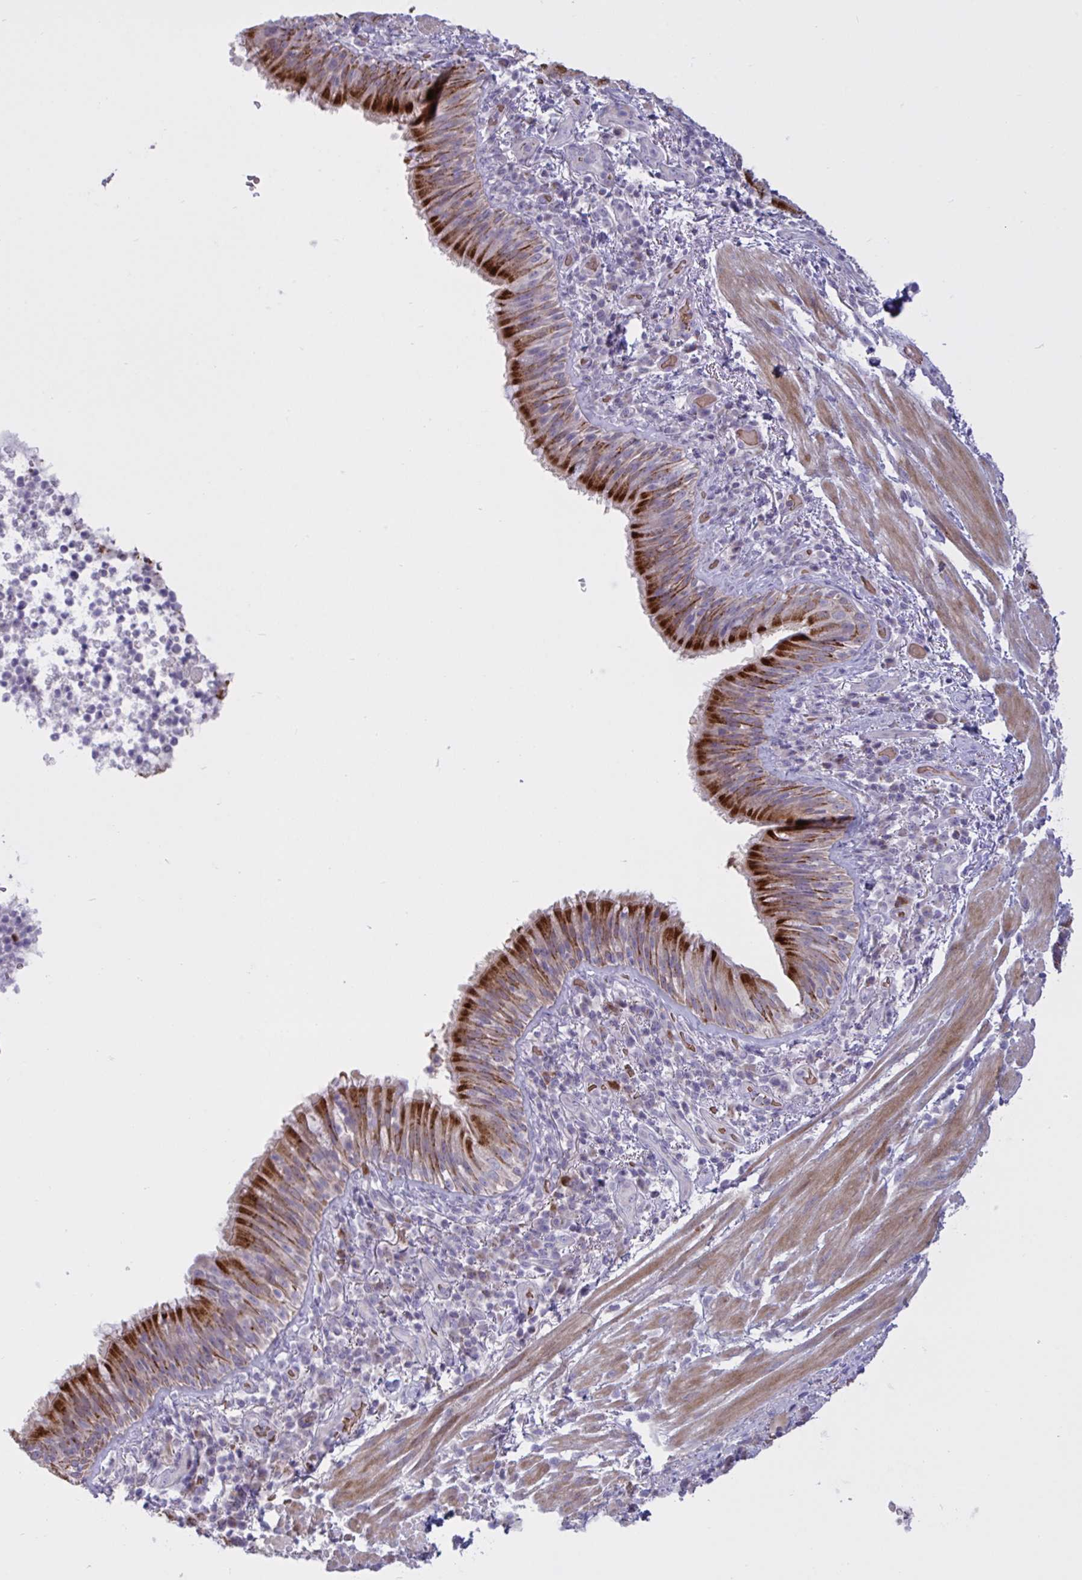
{"staining": {"intensity": "strong", "quantity": ">75%", "location": "cytoplasmic/membranous"}, "tissue": "bronchus", "cell_type": "Respiratory epithelial cells", "image_type": "normal", "snomed": [{"axis": "morphology", "description": "Normal tissue, NOS"}, {"axis": "topography", "description": "Cartilage tissue"}, {"axis": "topography", "description": "Bronchus"}], "caption": "A high-resolution histopathology image shows immunohistochemistry staining of benign bronchus, which shows strong cytoplasmic/membranous staining in about >75% of respiratory epithelial cells. (DAB (3,3'-diaminobenzidine) IHC, brown staining for protein, blue staining for nuclei).", "gene": "VWC2", "patient": {"sex": "male", "age": 56}}